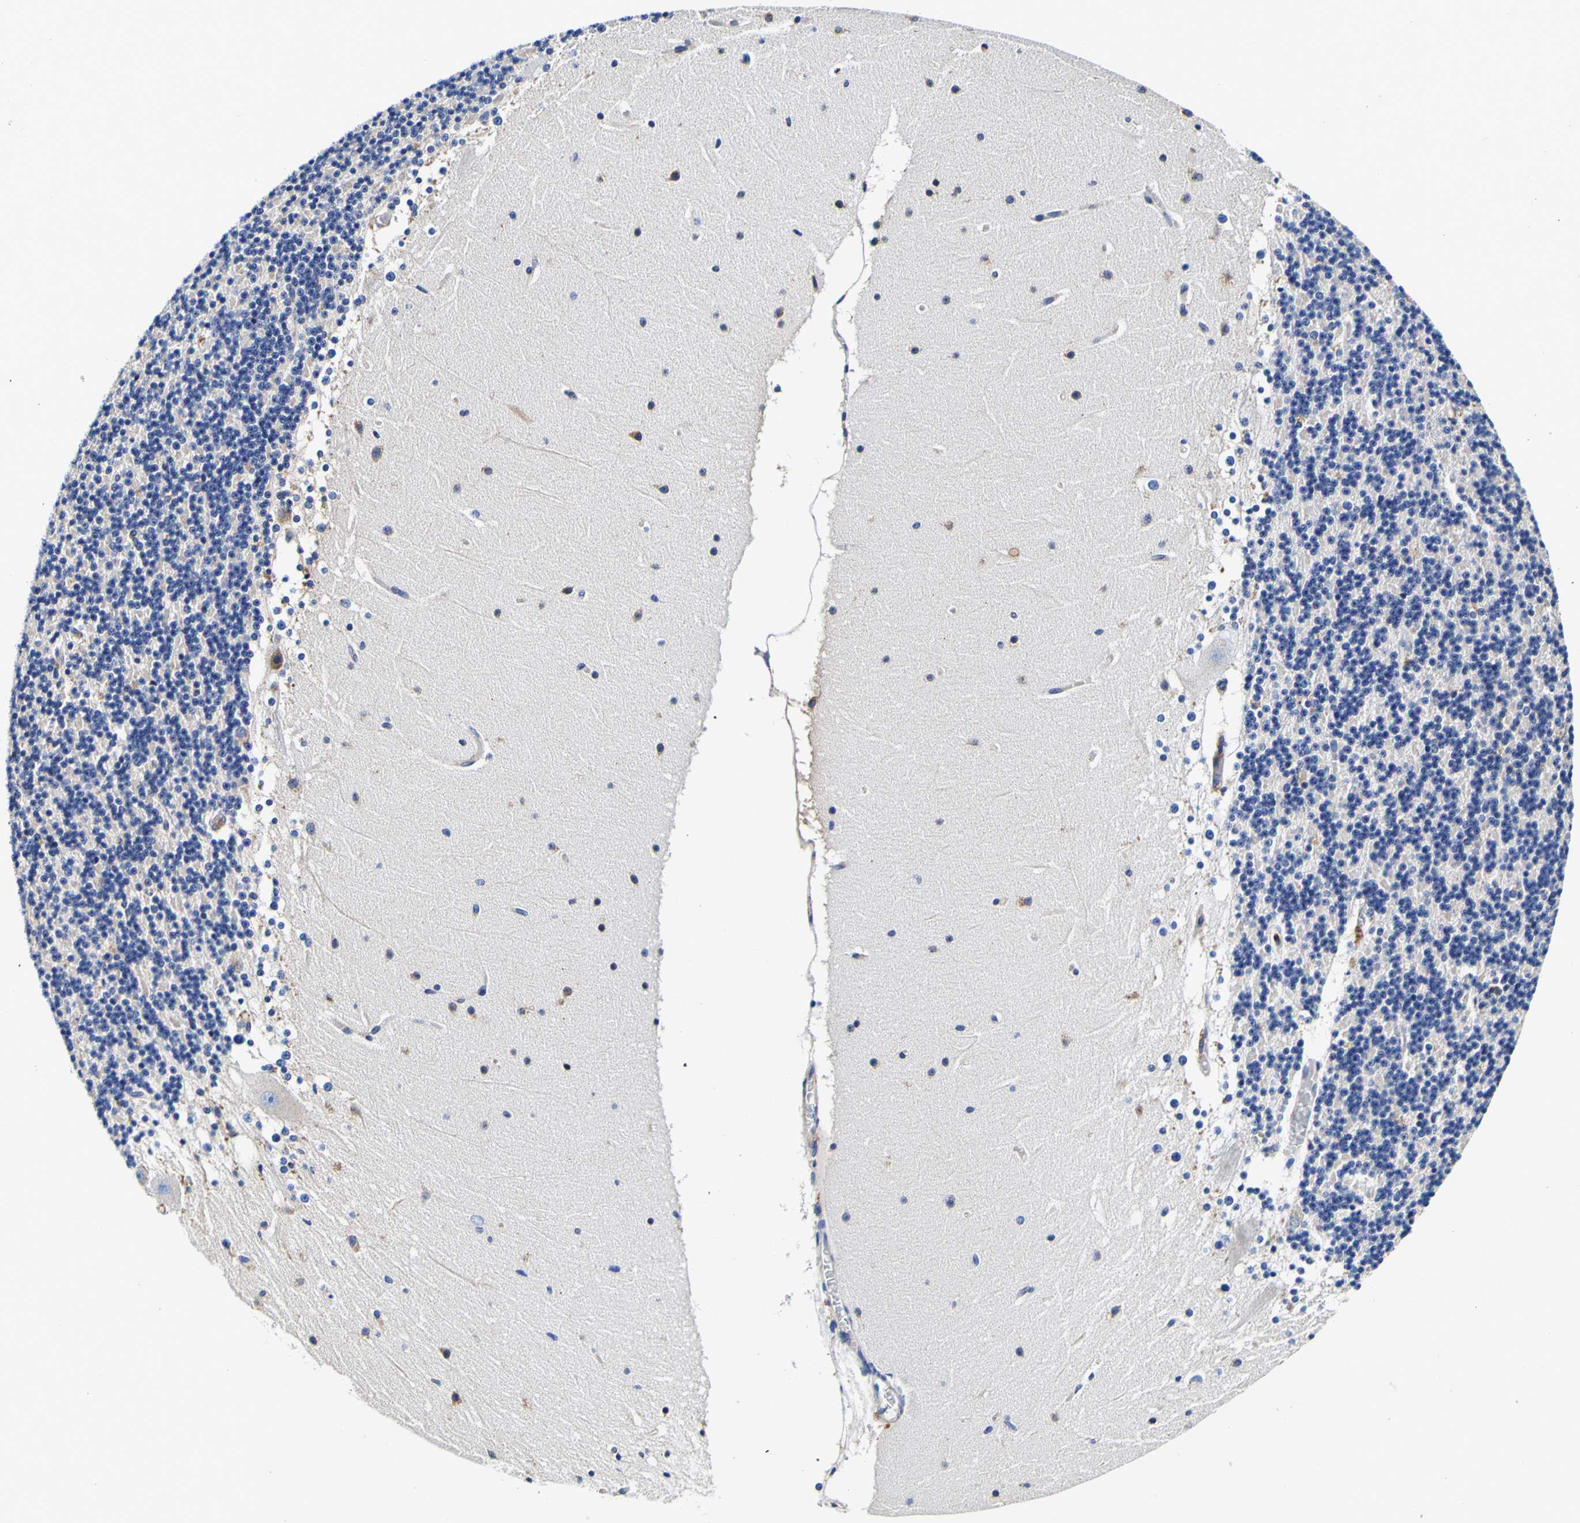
{"staining": {"intensity": "negative", "quantity": "none", "location": "none"}, "tissue": "cerebellum", "cell_type": "Cells in granular layer", "image_type": "normal", "snomed": [{"axis": "morphology", "description": "Normal tissue, NOS"}, {"axis": "topography", "description": "Cerebellum"}], "caption": "DAB immunohistochemical staining of normal cerebellum displays no significant positivity in cells in granular layer.", "gene": "P4HB", "patient": {"sex": "female", "age": 19}}